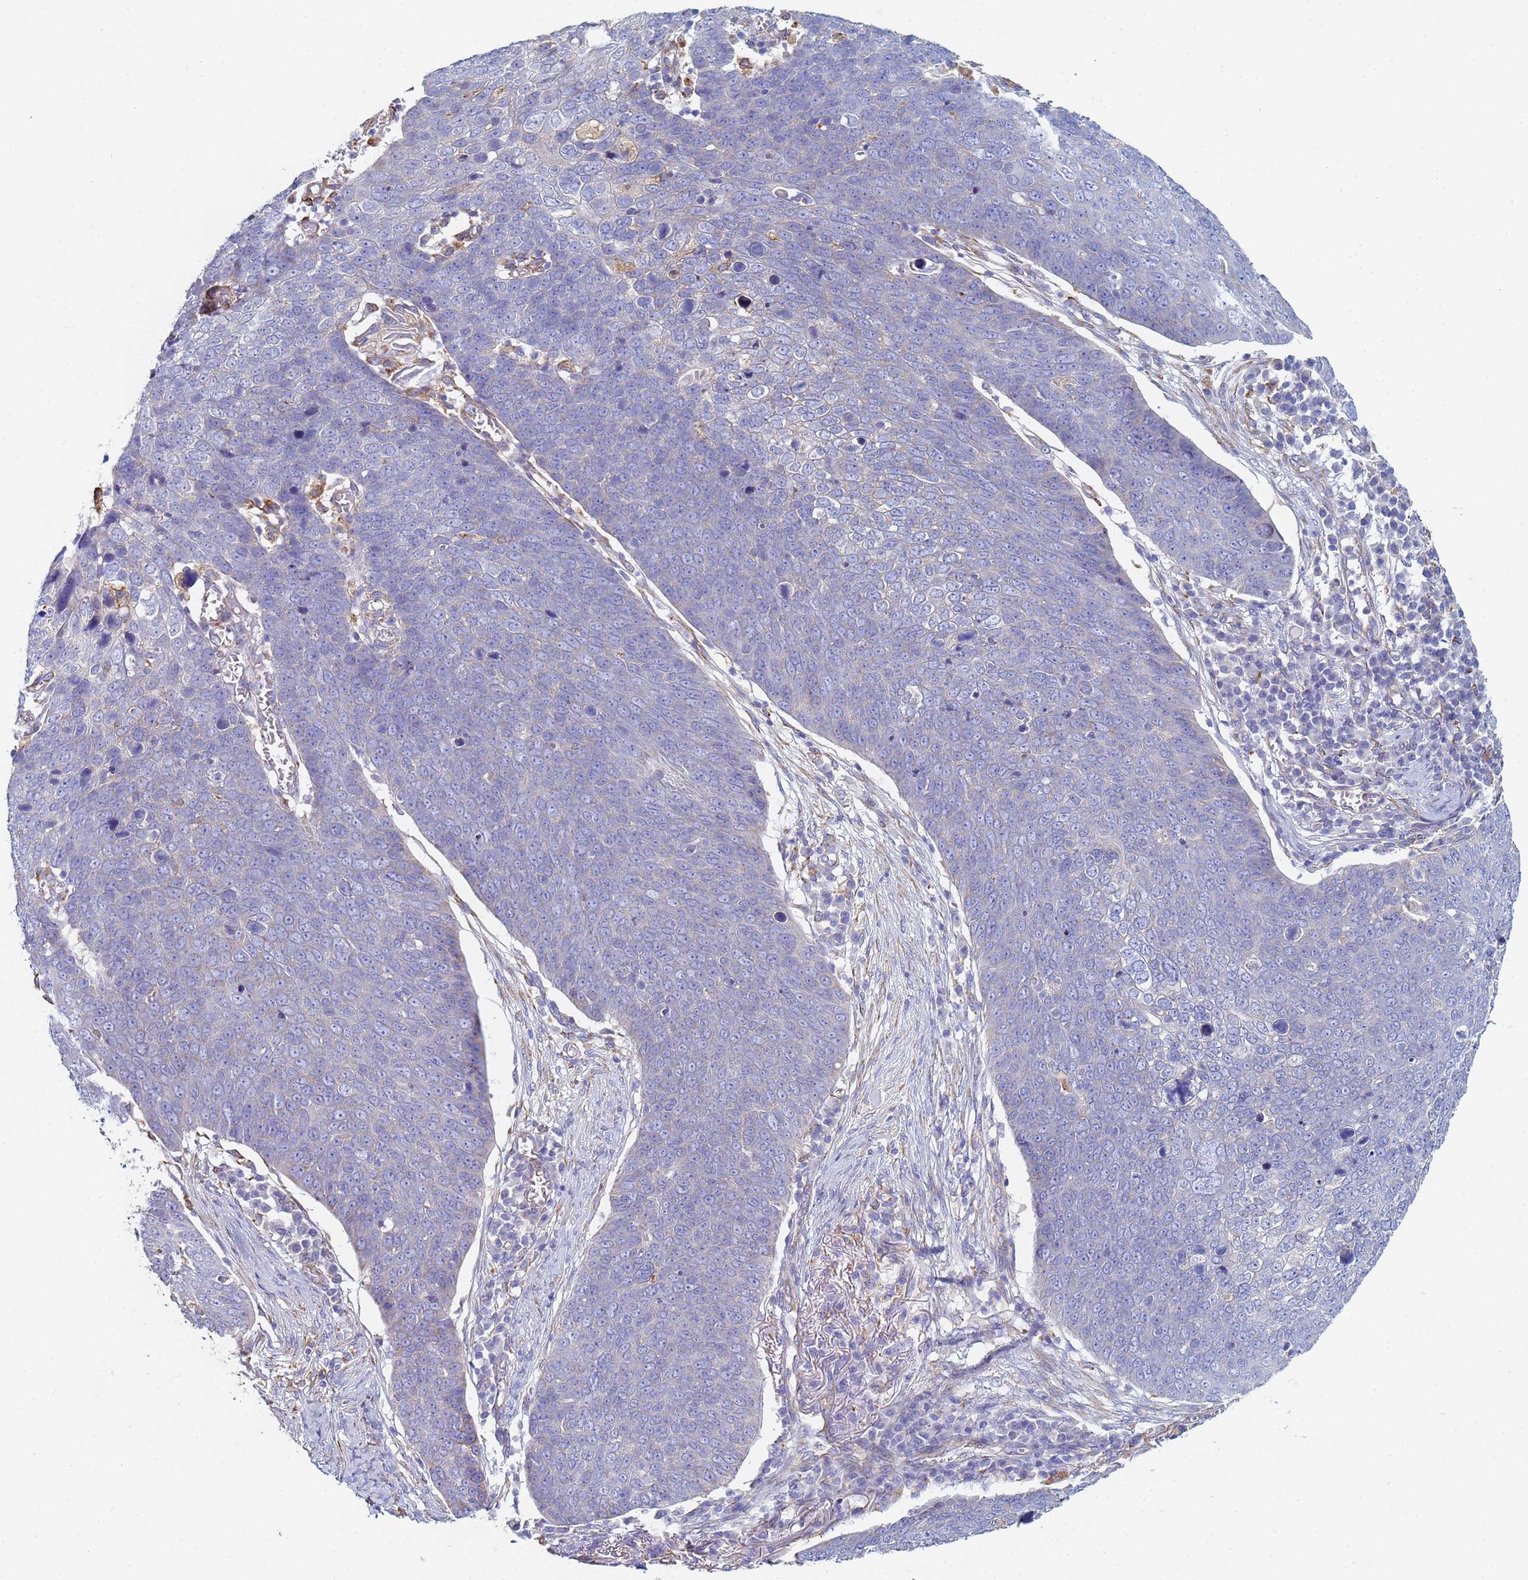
{"staining": {"intensity": "negative", "quantity": "none", "location": "none"}, "tissue": "skin cancer", "cell_type": "Tumor cells", "image_type": "cancer", "snomed": [{"axis": "morphology", "description": "Squamous cell carcinoma, NOS"}, {"axis": "topography", "description": "Skin"}], "caption": "Tumor cells are negative for brown protein staining in skin cancer (squamous cell carcinoma).", "gene": "GDAP2", "patient": {"sex": "male", "age": 71}}